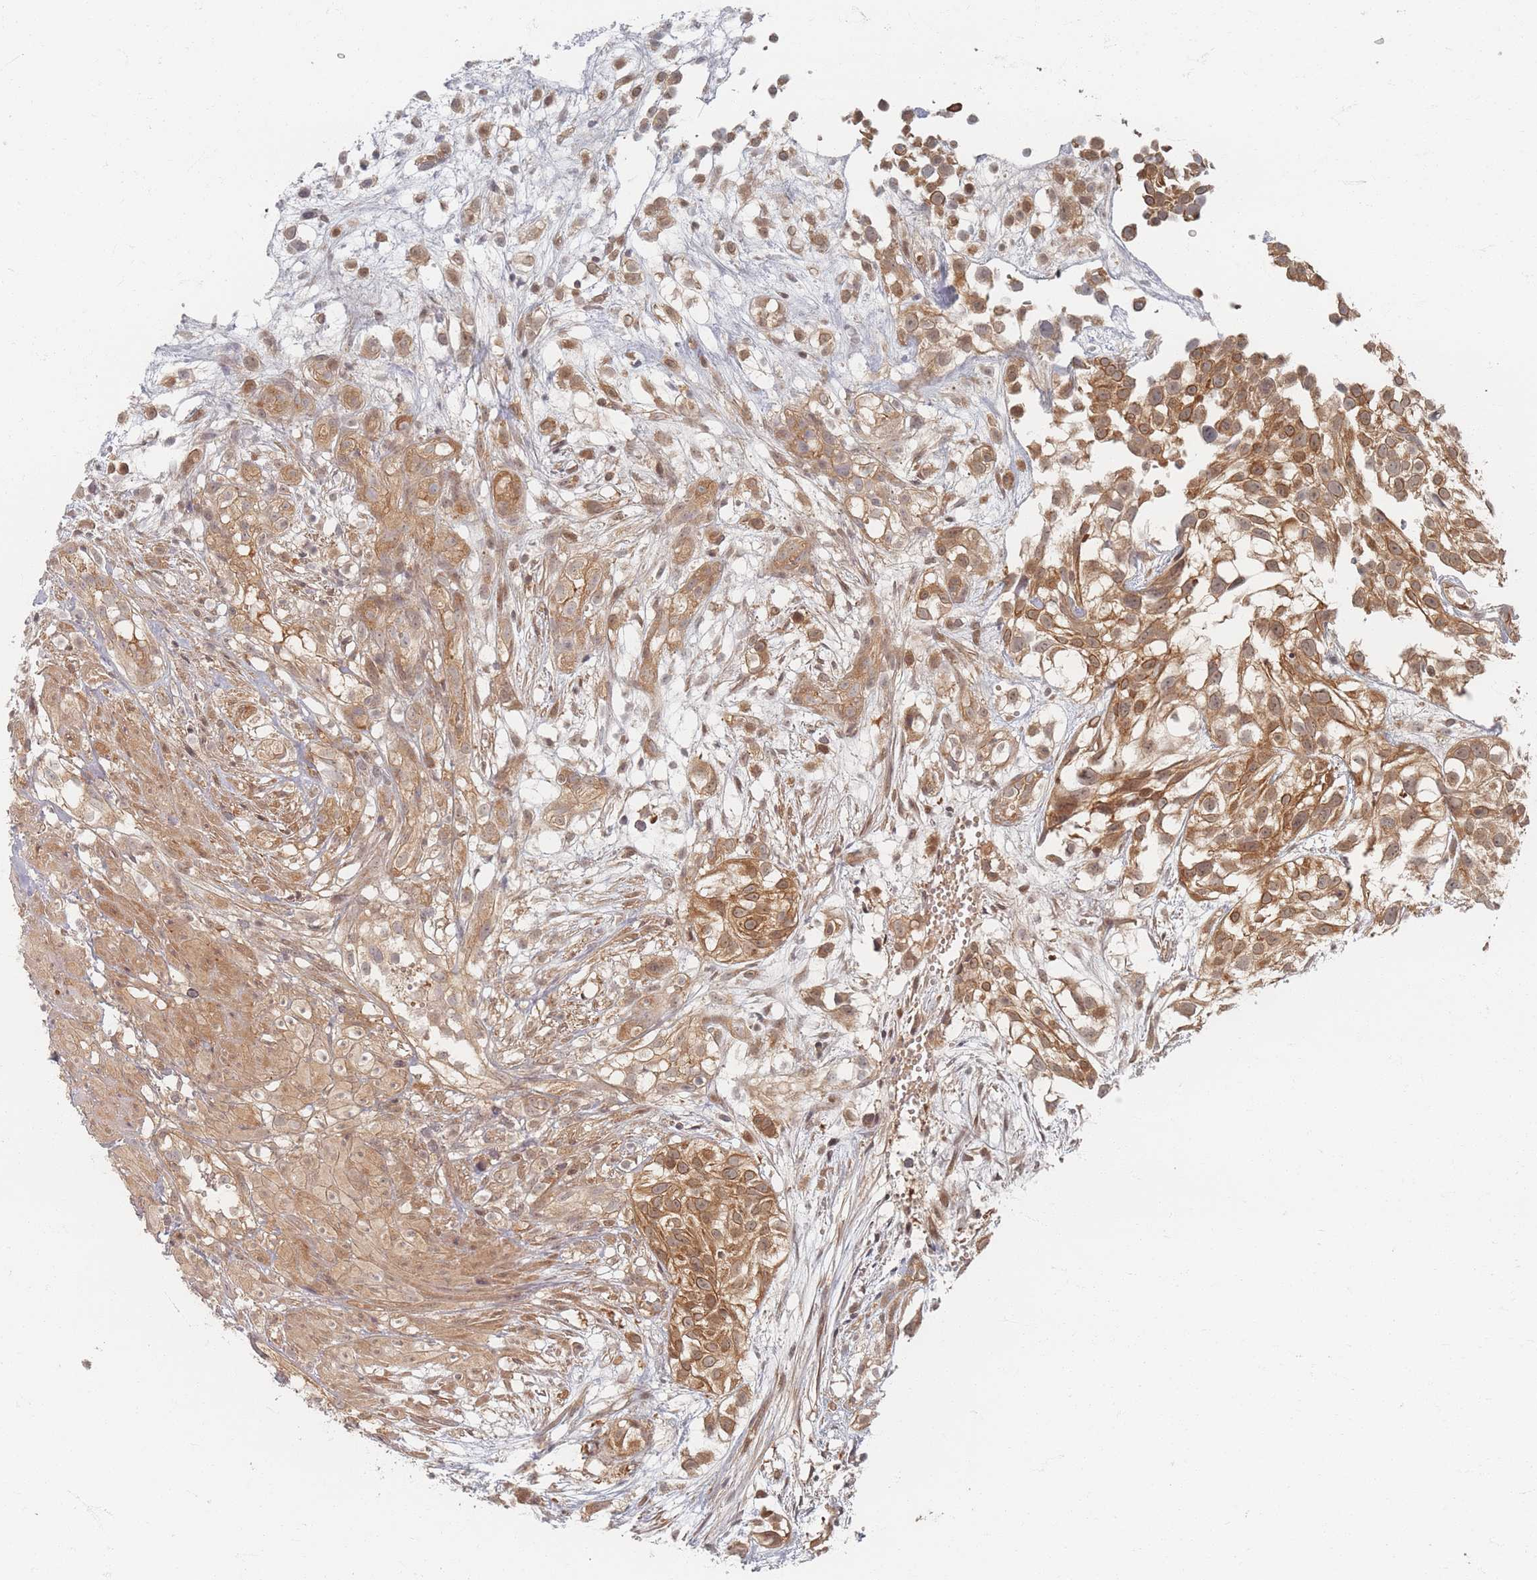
{"staining": {"intensity": "moderate", "quantity": ">75%", "location": "cytoplasmic/membranous"}, "tissue": "urothelial cancer", "cell_type": "Tumor cells", "image_type": "cancer", "snomed": [{"axis": "morphology", "description": "Urothelial carcinoma, High grade"}, {"axis": "topography", "description": "Urinary bladder"}], "caption": "Human urothelial cancer stained for a protein (brown) displays moderate cytoplasmic/membranous positive positivity in approximately >75% of tumor cells.", "gene": "PSMD9", "patient": {"sex": "male", "age": 56}}